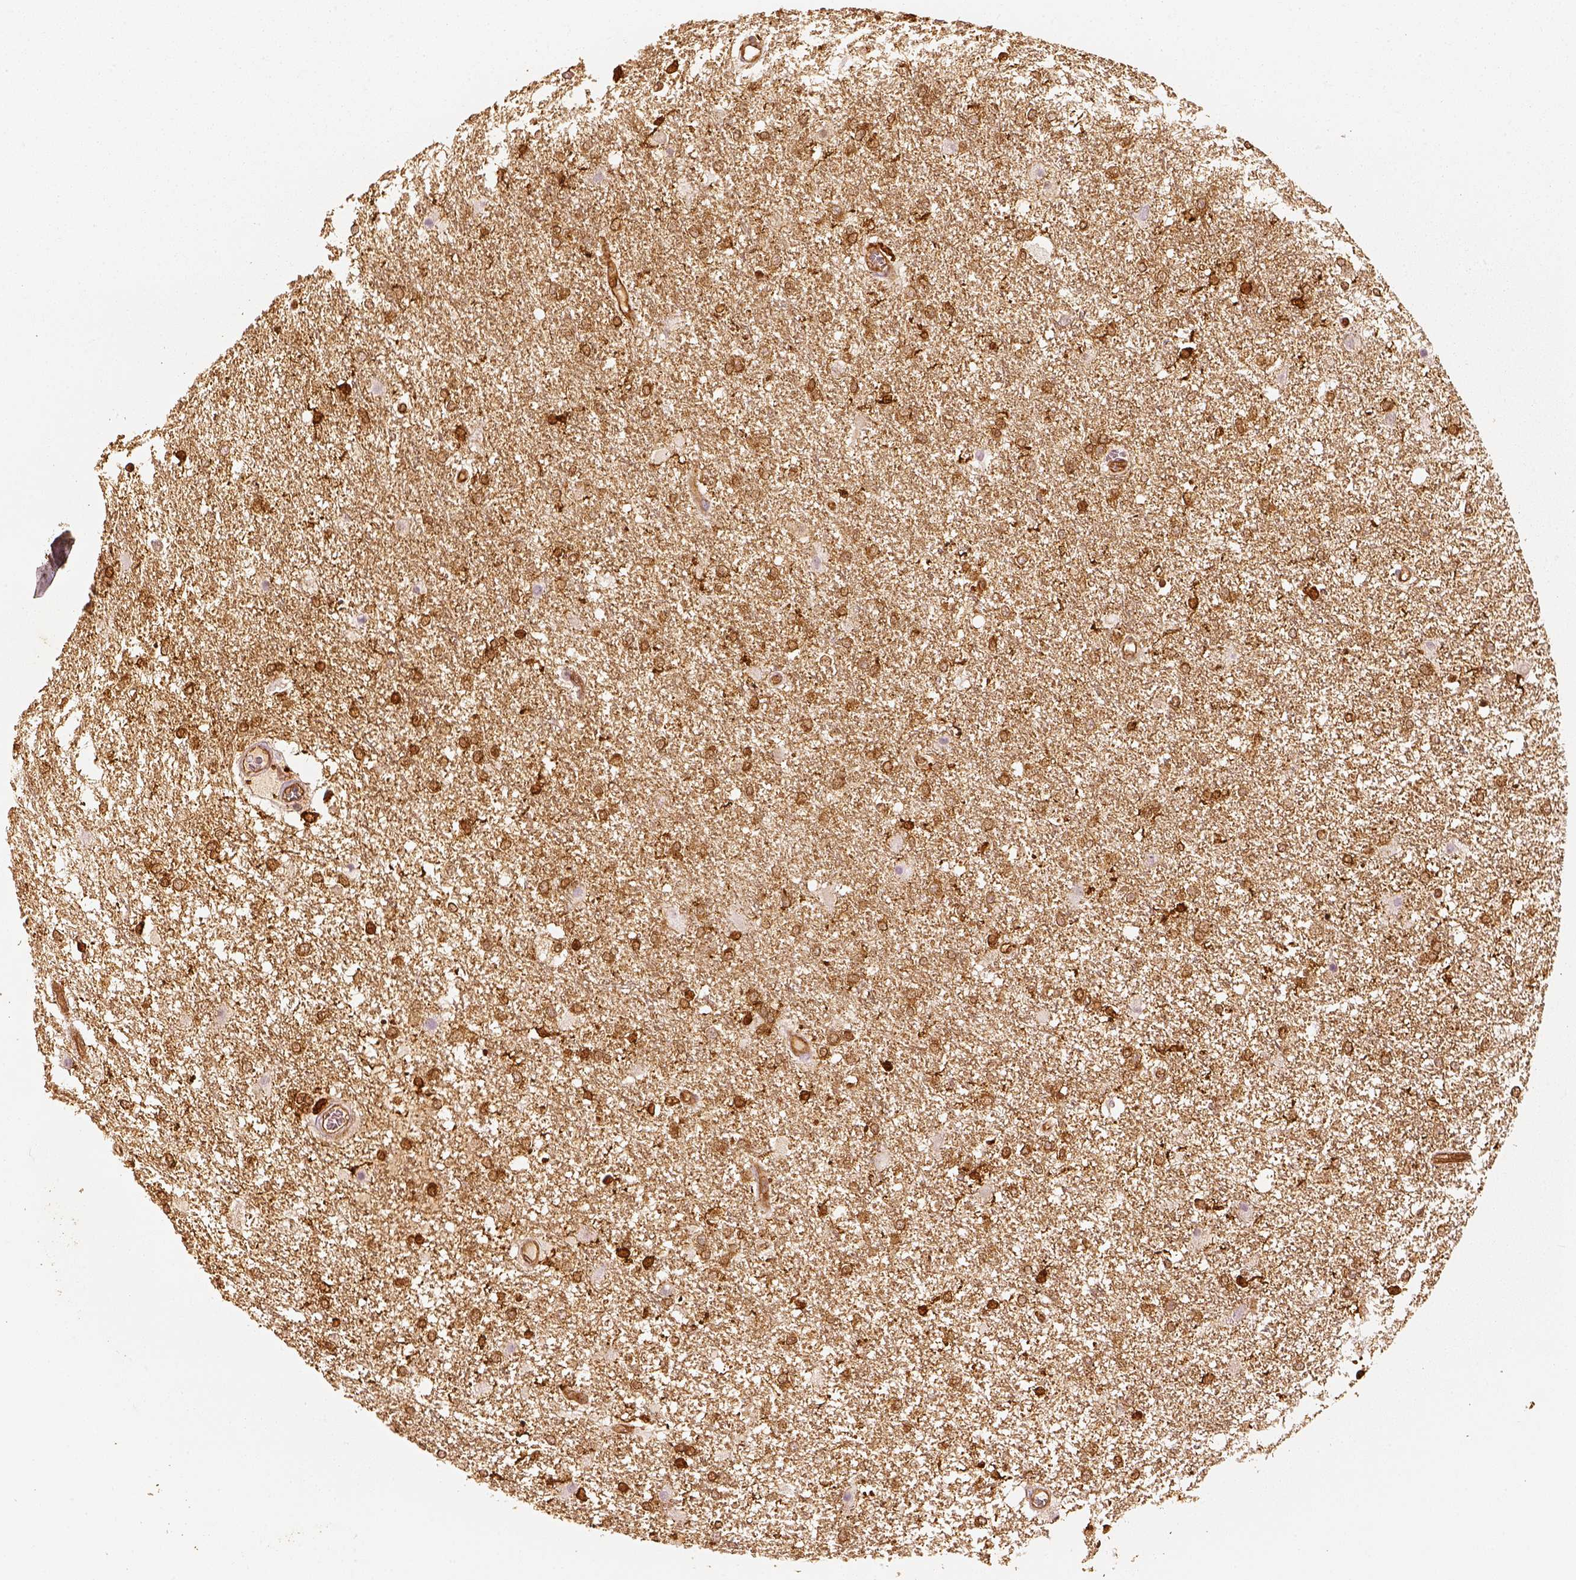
{"staining": {"intensity": "moderate", "quantity": ">75%", "location": "cytoplasmic/membranous"}, "tissue": "glioma", "cell_type": "Tumor cells", "image_type": "cancer", "snomed": [{"axis": "morphology", "description": "Glioma, malignant, High grade"}, {"axis": "topography", "description": "Brain"}], "caption": "Malignant glioma (high-grade) tissue displays moderate cytoplasmic/membranous positivity in about >75% of tumor cells The staining was performed using DAB, with brown indicating positive protein expression. Nuclei are stained blue with hematoxylin.", "gene": "FSCN1", "patient": {"sex": "female", "age": 61}}